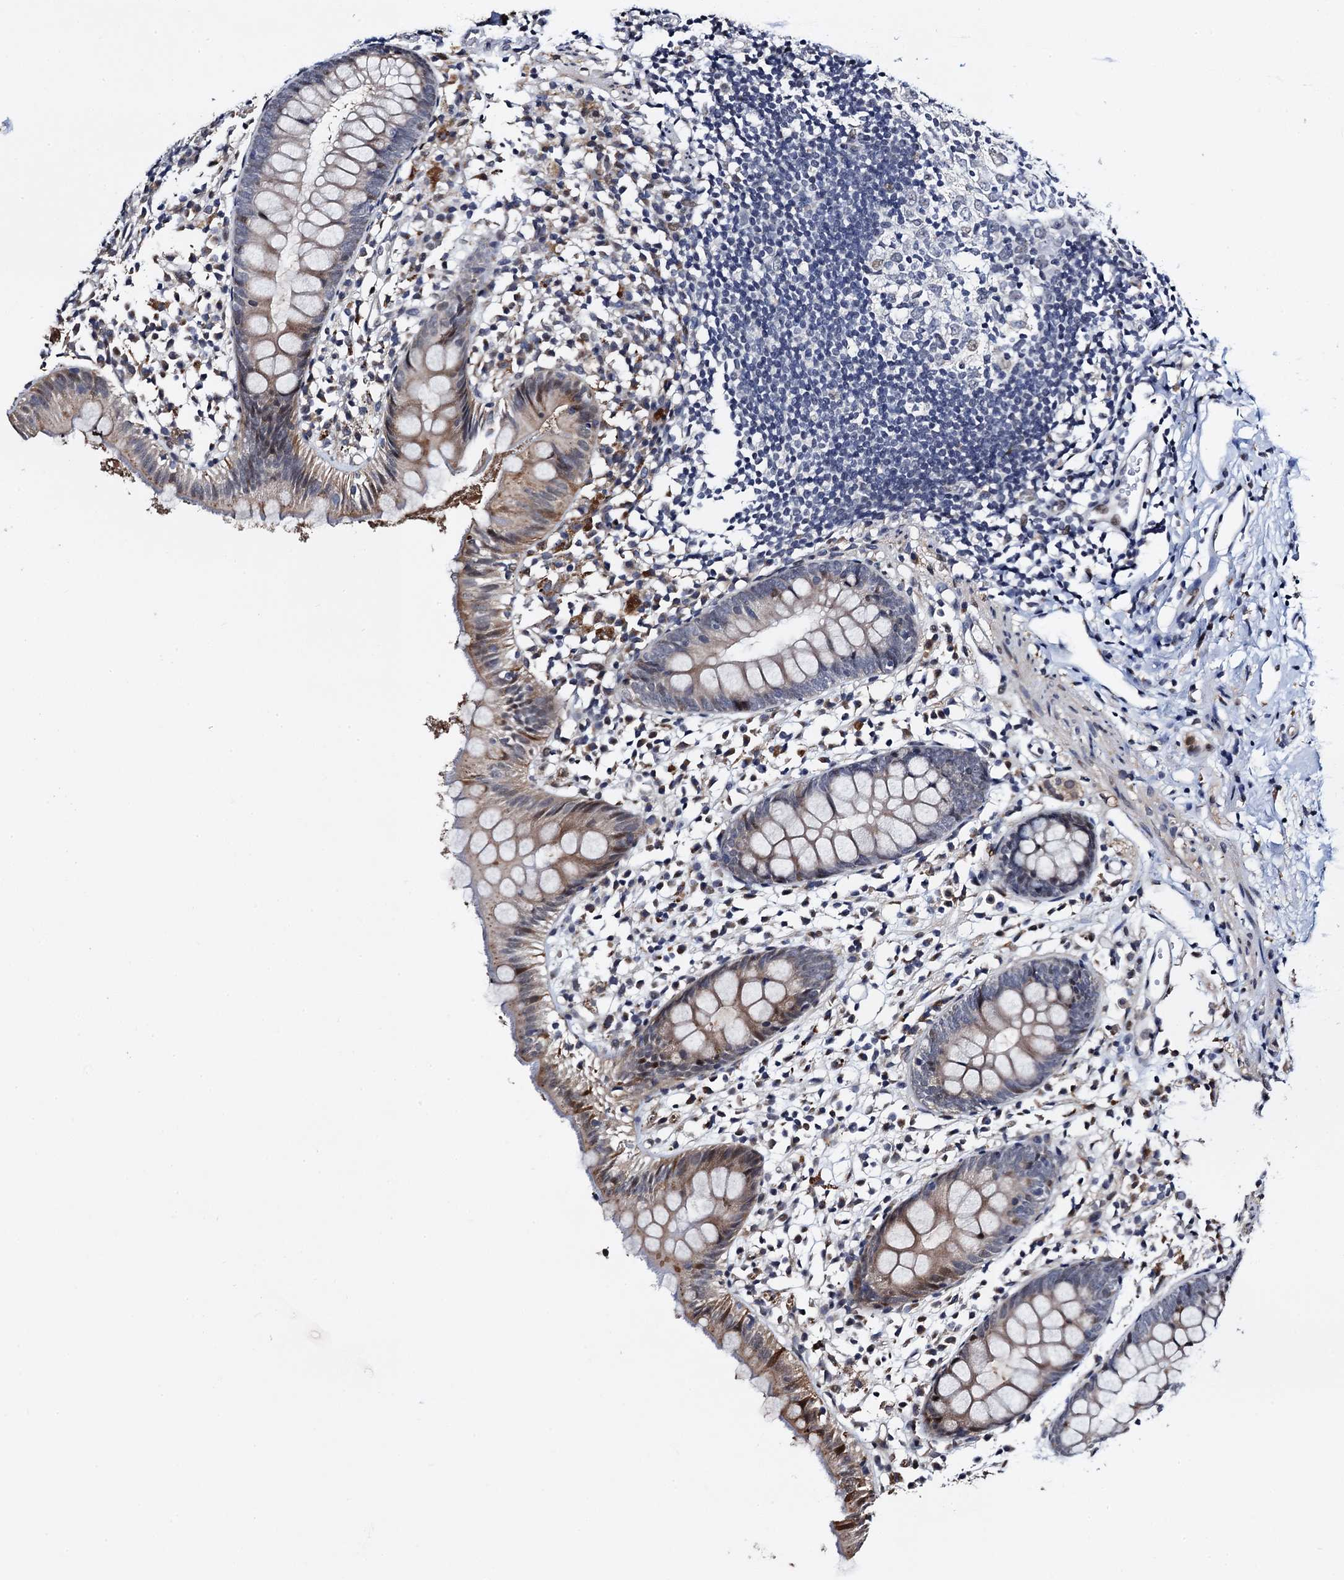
{"staining": {"intensity": "moderate", "quantity": "25%-75%", "location": "cytoplasmic/membranous,nuclear"}, "tissue": "appendix", "cell_type": "Glandular cells", "image_type": "normal", "snomed": [{"axis": "morphology", "description": "Normal tissue, NOS"}, {"axis": "topography", "description": "Appendix"}], "caption": "DAB (3,3'-diaminobenzidine) immunohistochemical staining of benign human appendix reveals moderate cytoplasmic/membranous,nuclear protein positivity in about 25%-75% of glandular cells.", "gene": "FAM222A", "patient": {"sex": "female", "age": 20}}